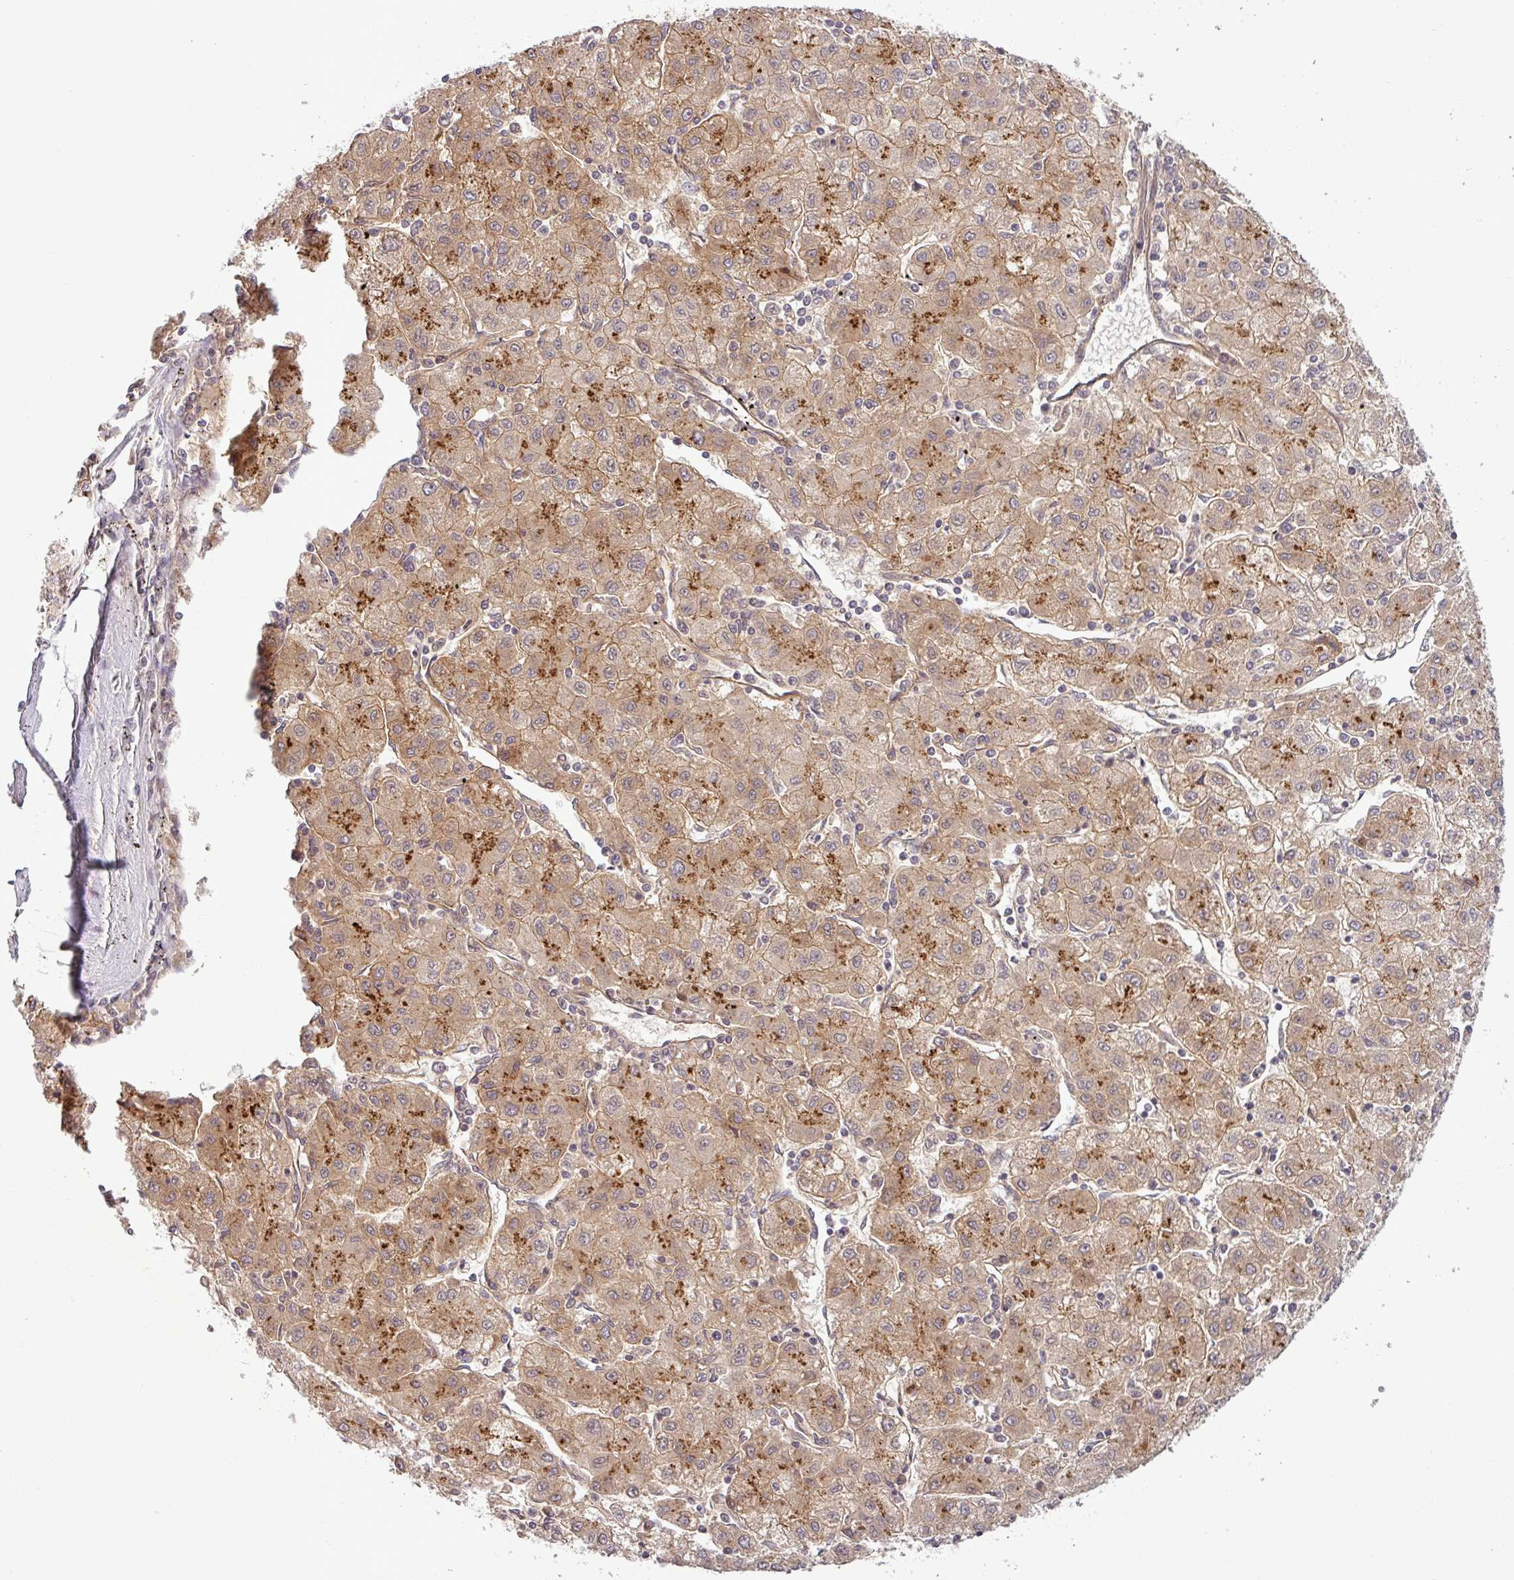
{"staining": {"intensity": "moderate", "quantity": ">75%", "location": "cytoplasmic/membranous"}, "tissue": "liver cancer", "cell_type": "Tumor cells", "image_type": "cancer", "snomed": [{"axis": "morphology", "description": "Carcinoma, Hepatocellular, NOS"}, {"axis": "topography", "description": "Liver"}], "caption": "The micrograph exhibits staining of liver hepatocellular carcinoma, revealing moderate cytoplasmic/membranous protein positivity (brown color) within tumor cells.", "gene": "PCDH1", "patient": {"sex": "male", "age": 72}}